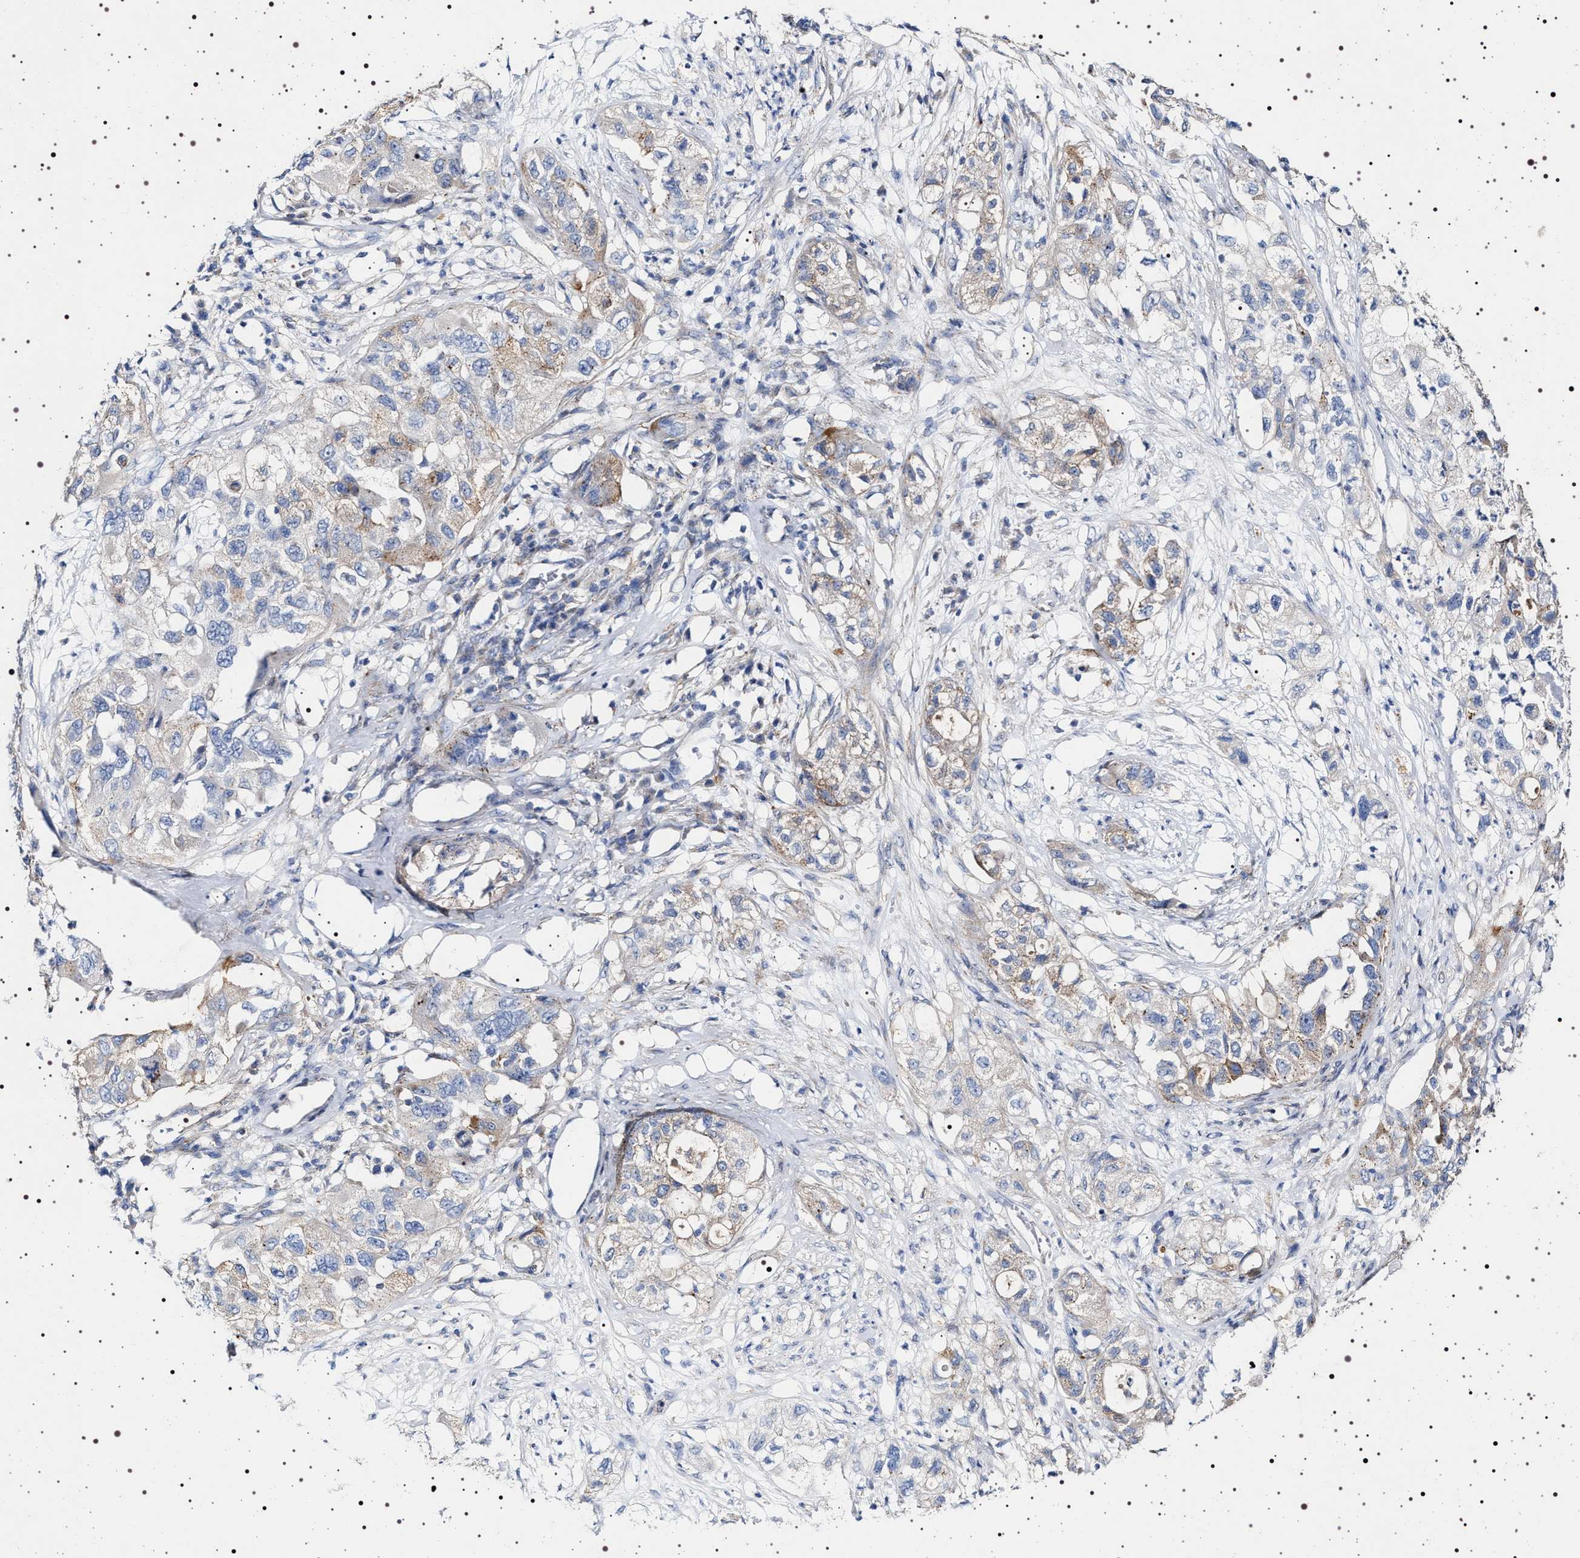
{"staining": {"intensity": "weak", "quantity": "<25%", "location": "cytoplasmic/membranous"}, "tissue": "pancreatic cancer", "cell_type": "Tumor cells", "image_type": "cancer", "snomed": [{"axis": "morphology", "description": "Adenocarcinoma, NOS"}, {"axis": "topography", "description": "Pancreas"}], "caption": "High magnification brightfield microscopy of pancreatic cancer stained with DAB (3,3'-diaminobenzidine) (brown) and counterstained with hematoxylin (blue): tumor cells show no significant positivity.", "gene": "NAALADL2", "patient": {"sex": "female", "age": 78}}